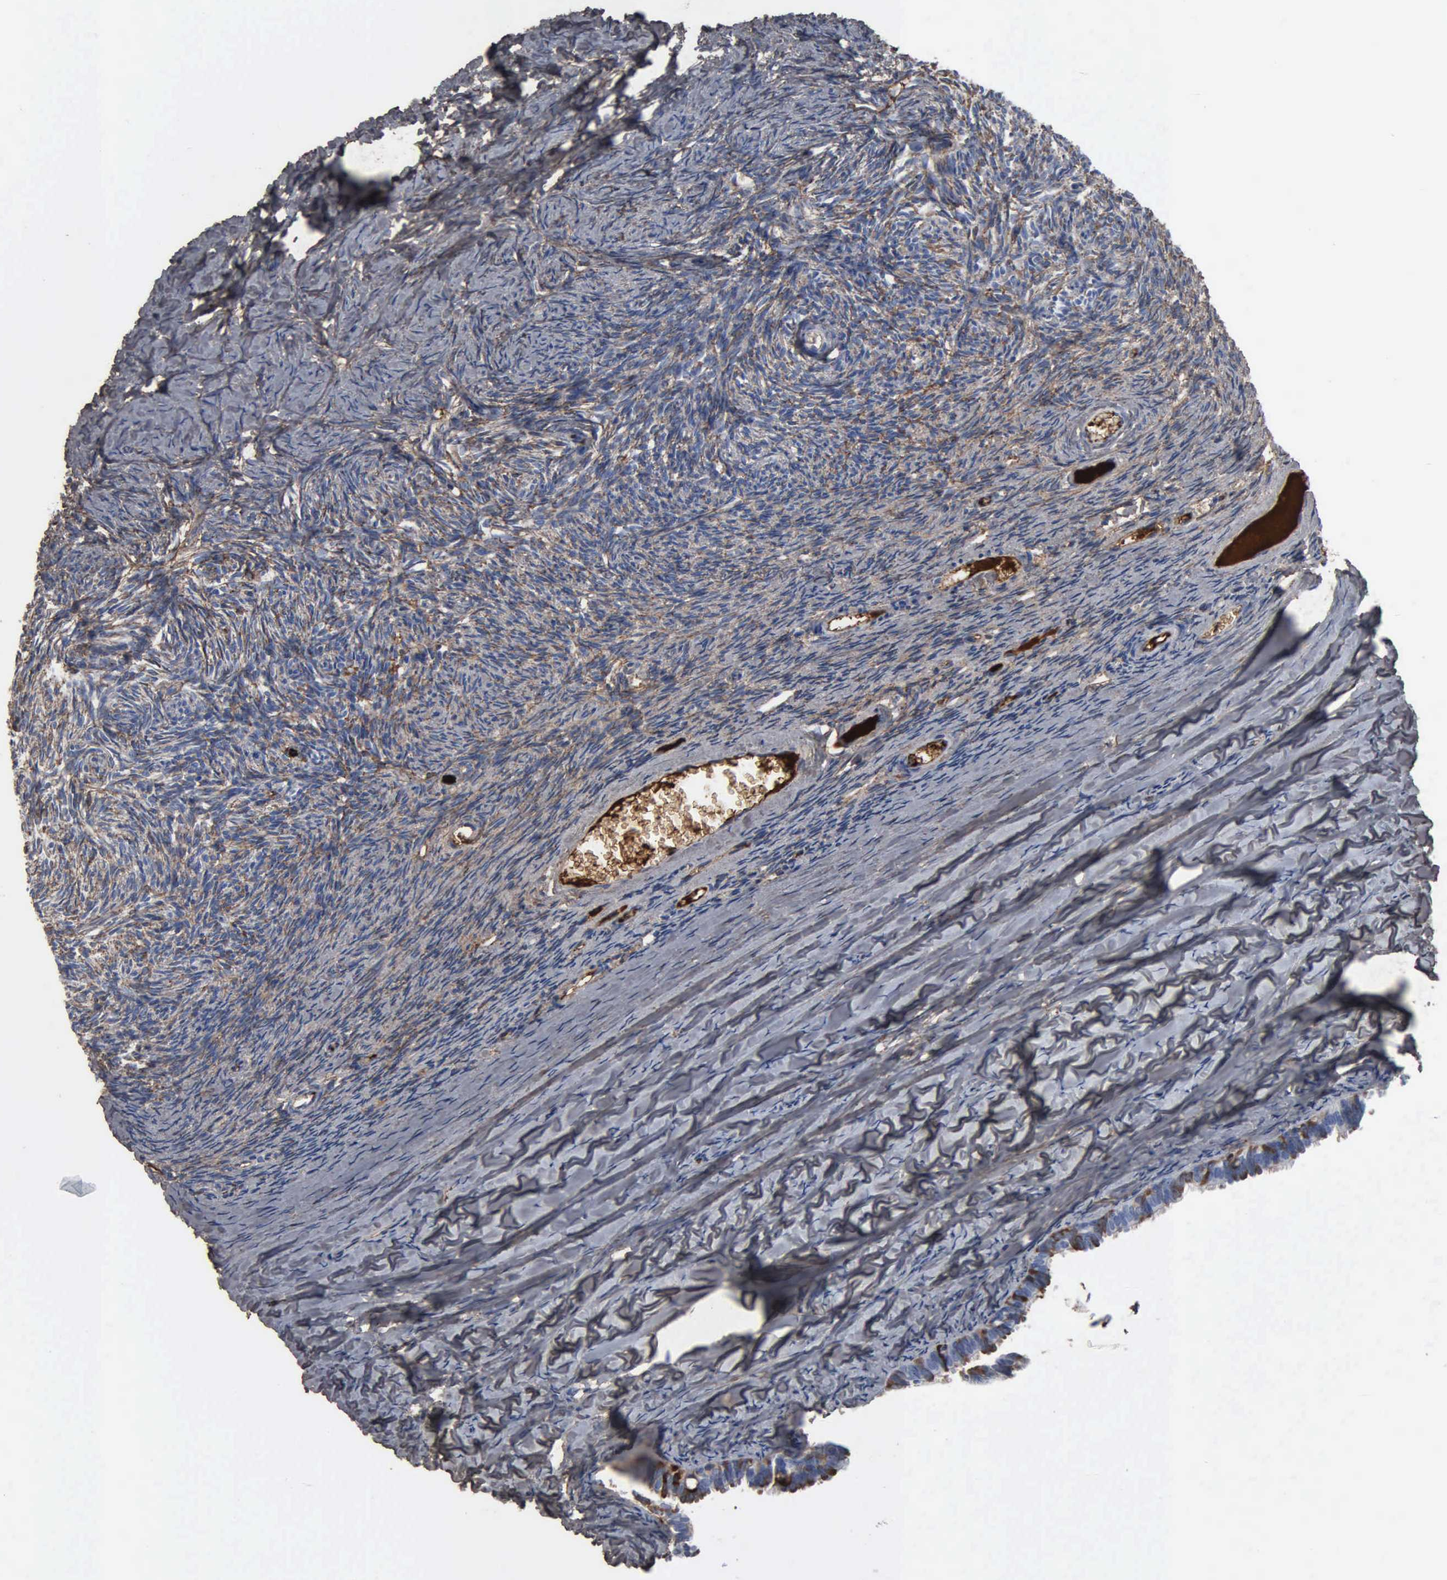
{"staining": {"intensity": "weak", "quantity": "25%-75%", "location": "cytoplasmic/membranous"}, "tissue": "ovary", "cell_type": "Follicle cells", "image_type": "normal", "snomed": [{"axis": "morphology", "description": "Normal tissue, NOS"}, {"axis": "topography", "description": "Ovary"}], "caption": "The photomicrograph demonstrates a brown stain indicating the presence of a protein in the cytoplasmic/membranous of follicle cells in ovary. The staining was performed using DAB to visualize the protein expression in brown, while the nuclei were stained in blue with hematoxylin (Magnification: 20x).", "gene": "FN1", "patient": {"sex": "female", "age": 59}}